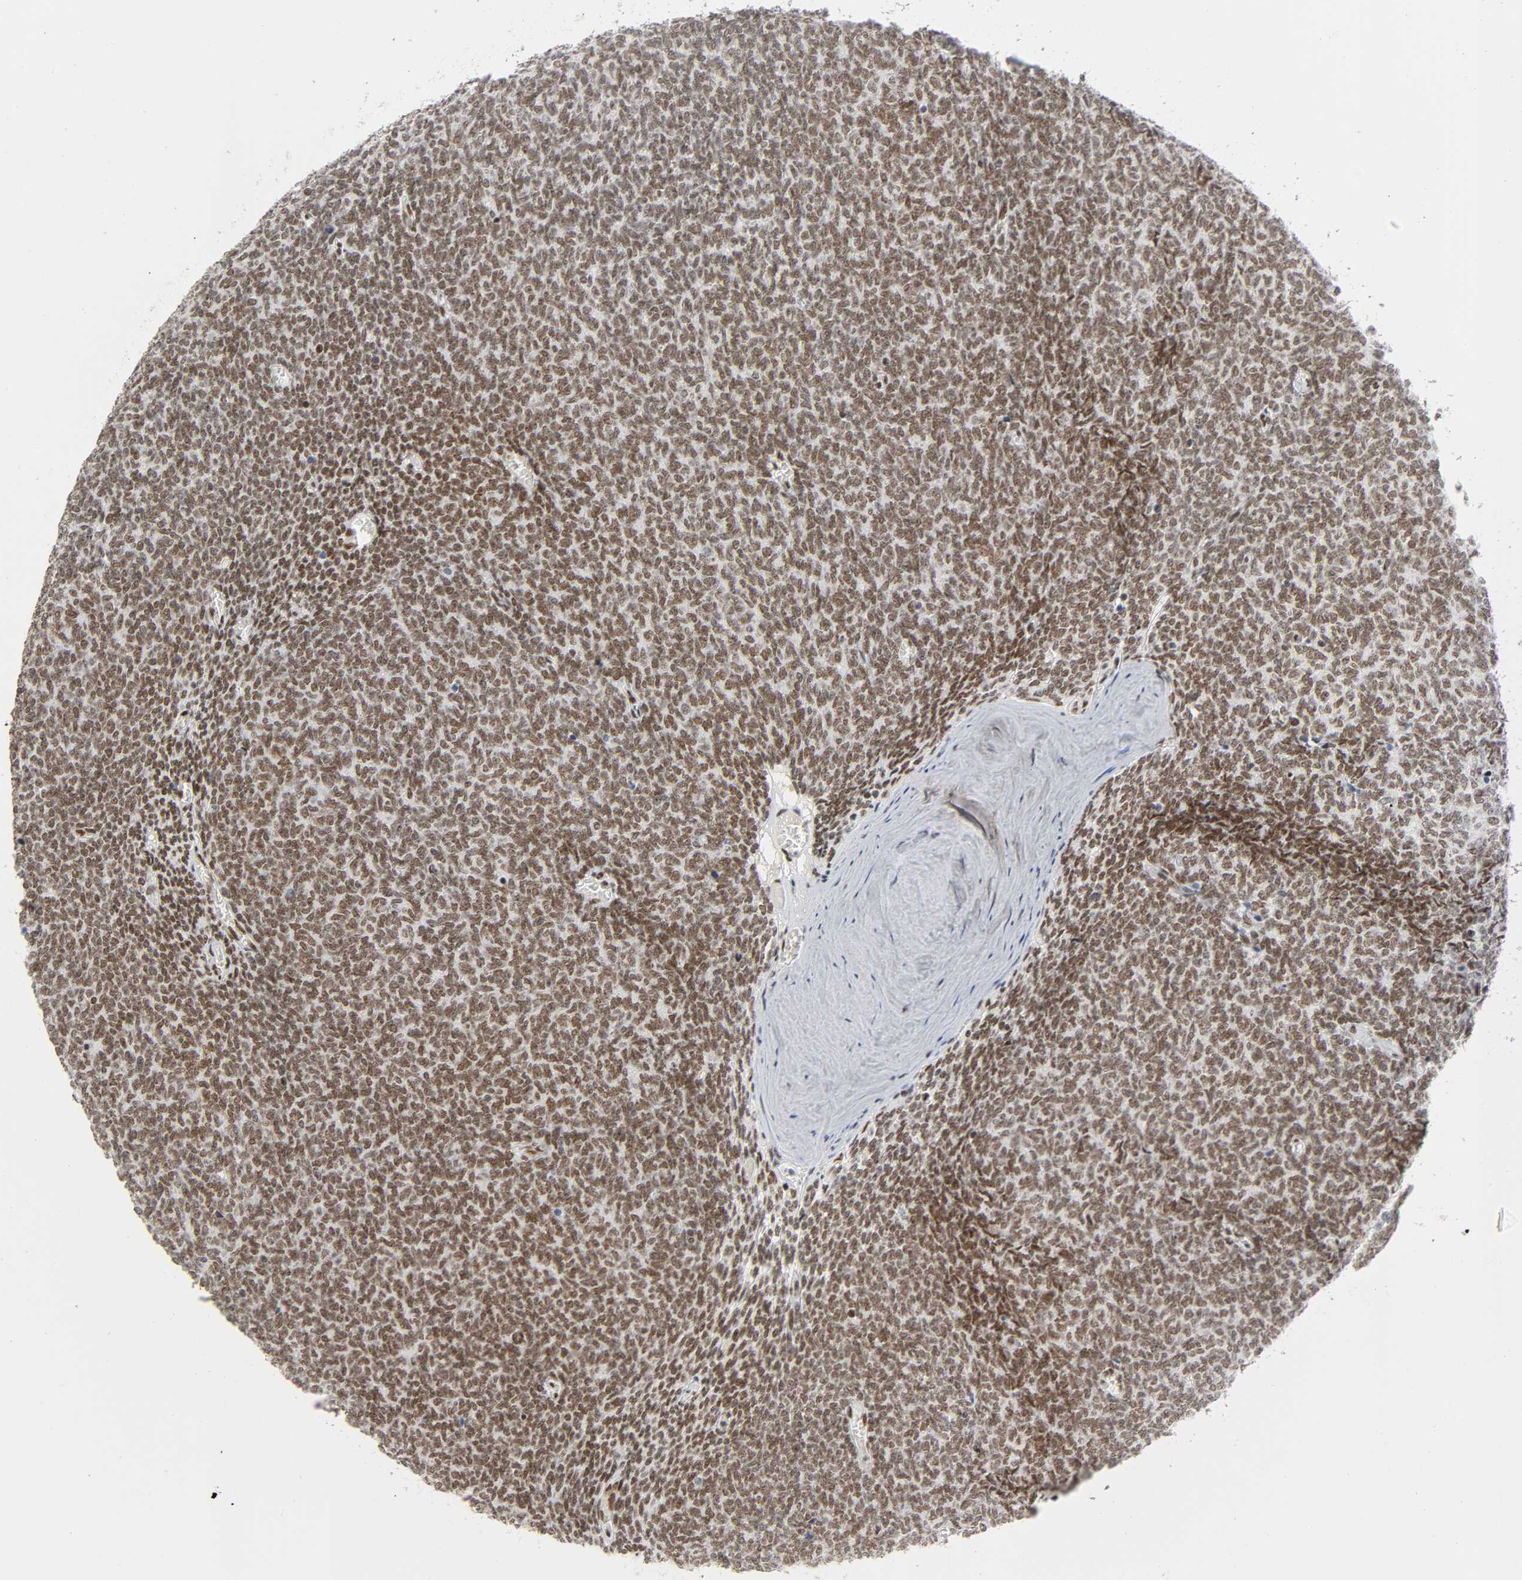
{"staining": {"intensity": "moderate", "quantity": ">75%", "location": "nuclear"}, "tissue": "renal cancer", "cell_type": "Tumor cells", "image_type": "cancer", "snomed": [{"axis": "morphology", "description": "Neoplasm, malignant, NOS"}, {"axis": "topography", "description": "Kidney"}], "caption": "Brown immunohistochemical staining in human renal neoplasm (malignant) reveals moderate nuclear expression in about >75% of tumor cells.", "gene": "HSF1", "patient": {"sex": "male", "age": 28}}